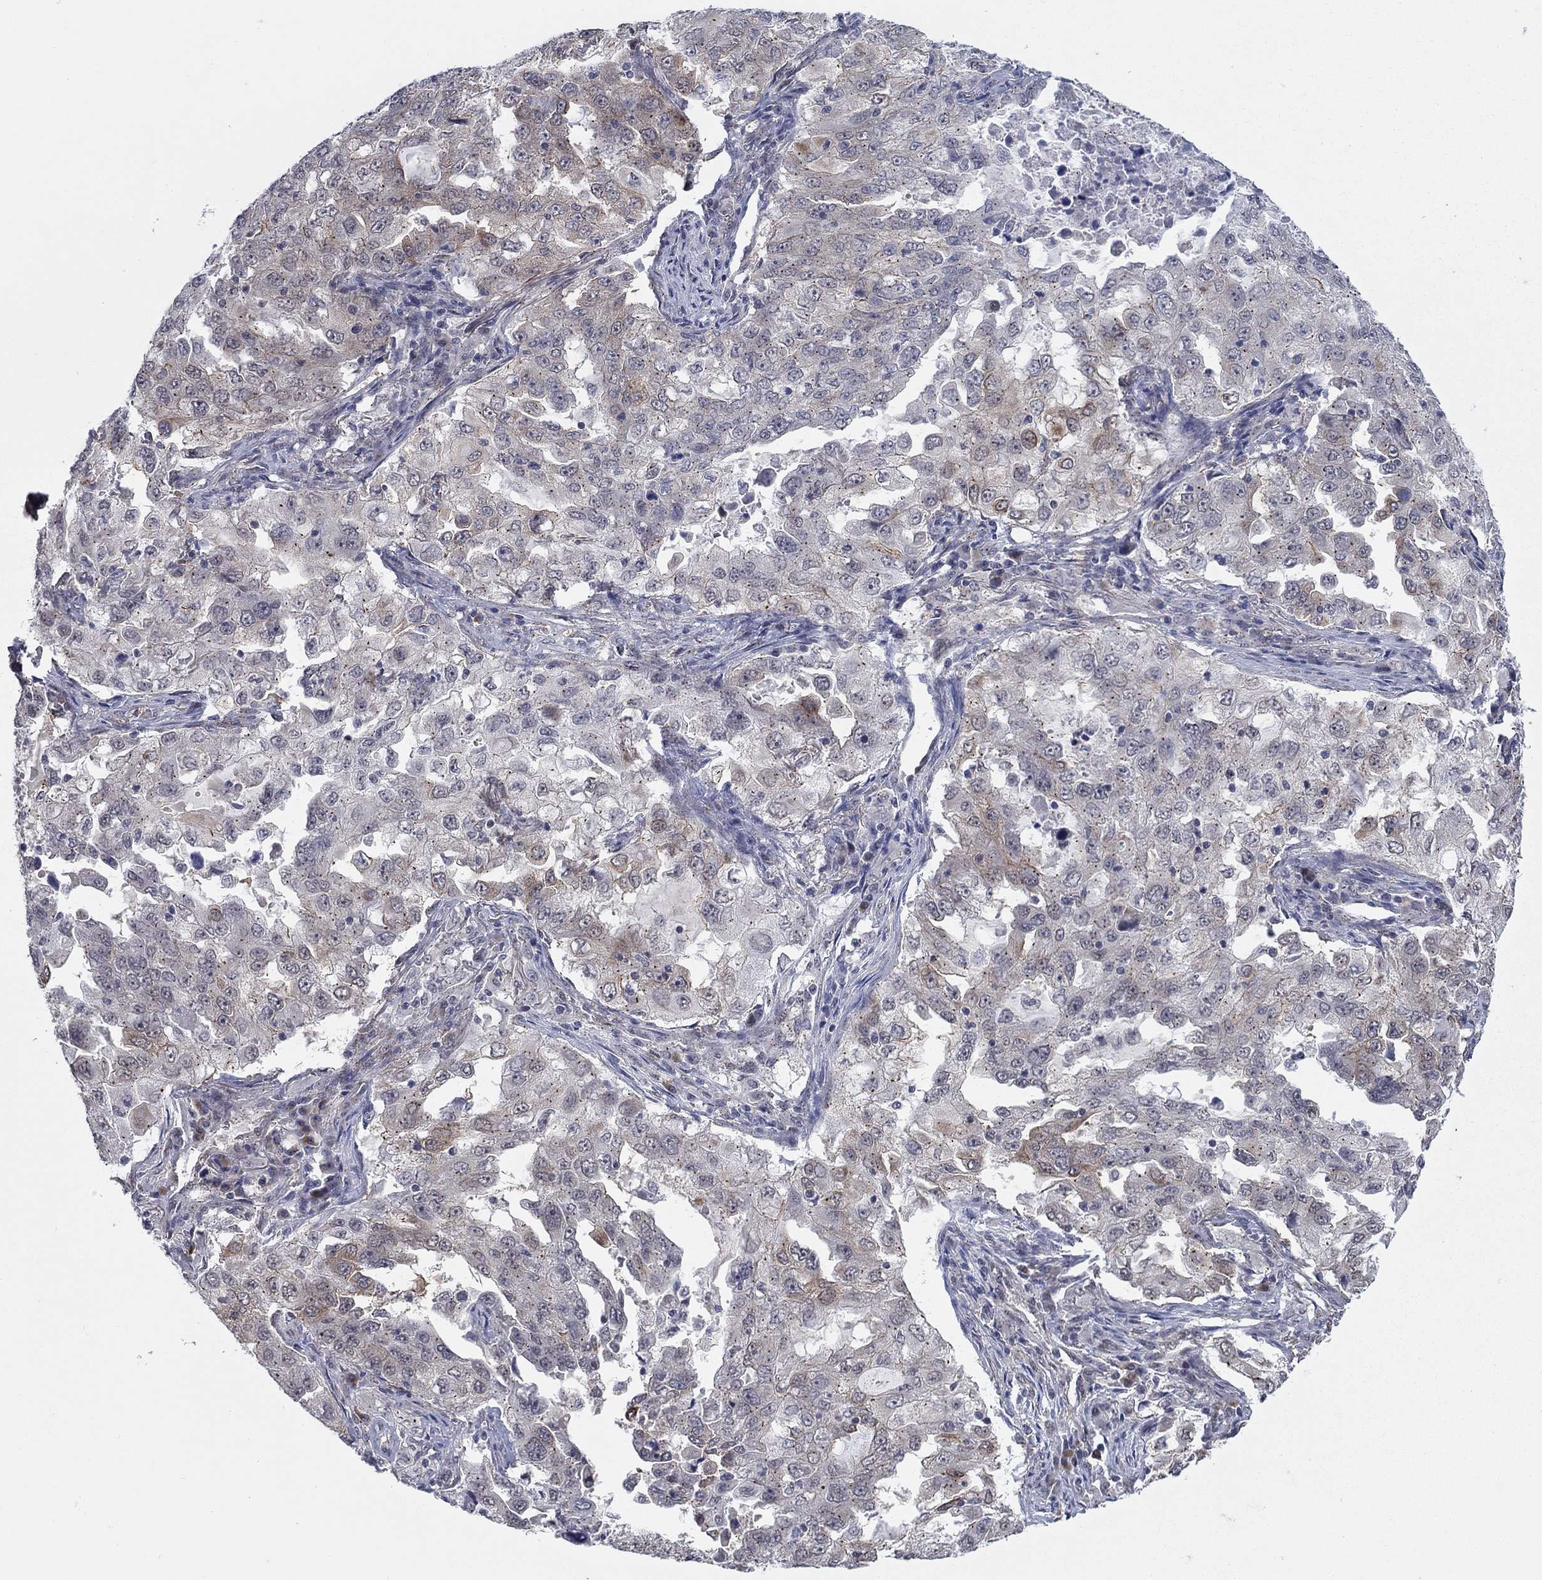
{"staining": {"intensity": "moderate", "quantity": "<25%", "location": "cytoplasmic/membranous"}, "tissue": "lung cancer", "cell_type": "Tumor cells", "image_type": "cancer", "snomed": [{"axis": "morphology", "description": "Adenocarcinoma, NOS"}, {"axis": "topography", "description": "Lung"}], "caption": "Adenocarcinoma (lung) stained with a brown dye reveals moderate cytoplasmic/membranous positive staining in about <25% of tumor cells.", "gene": "SH3RF1", "patient": {"sex": "female", "age": 61}}